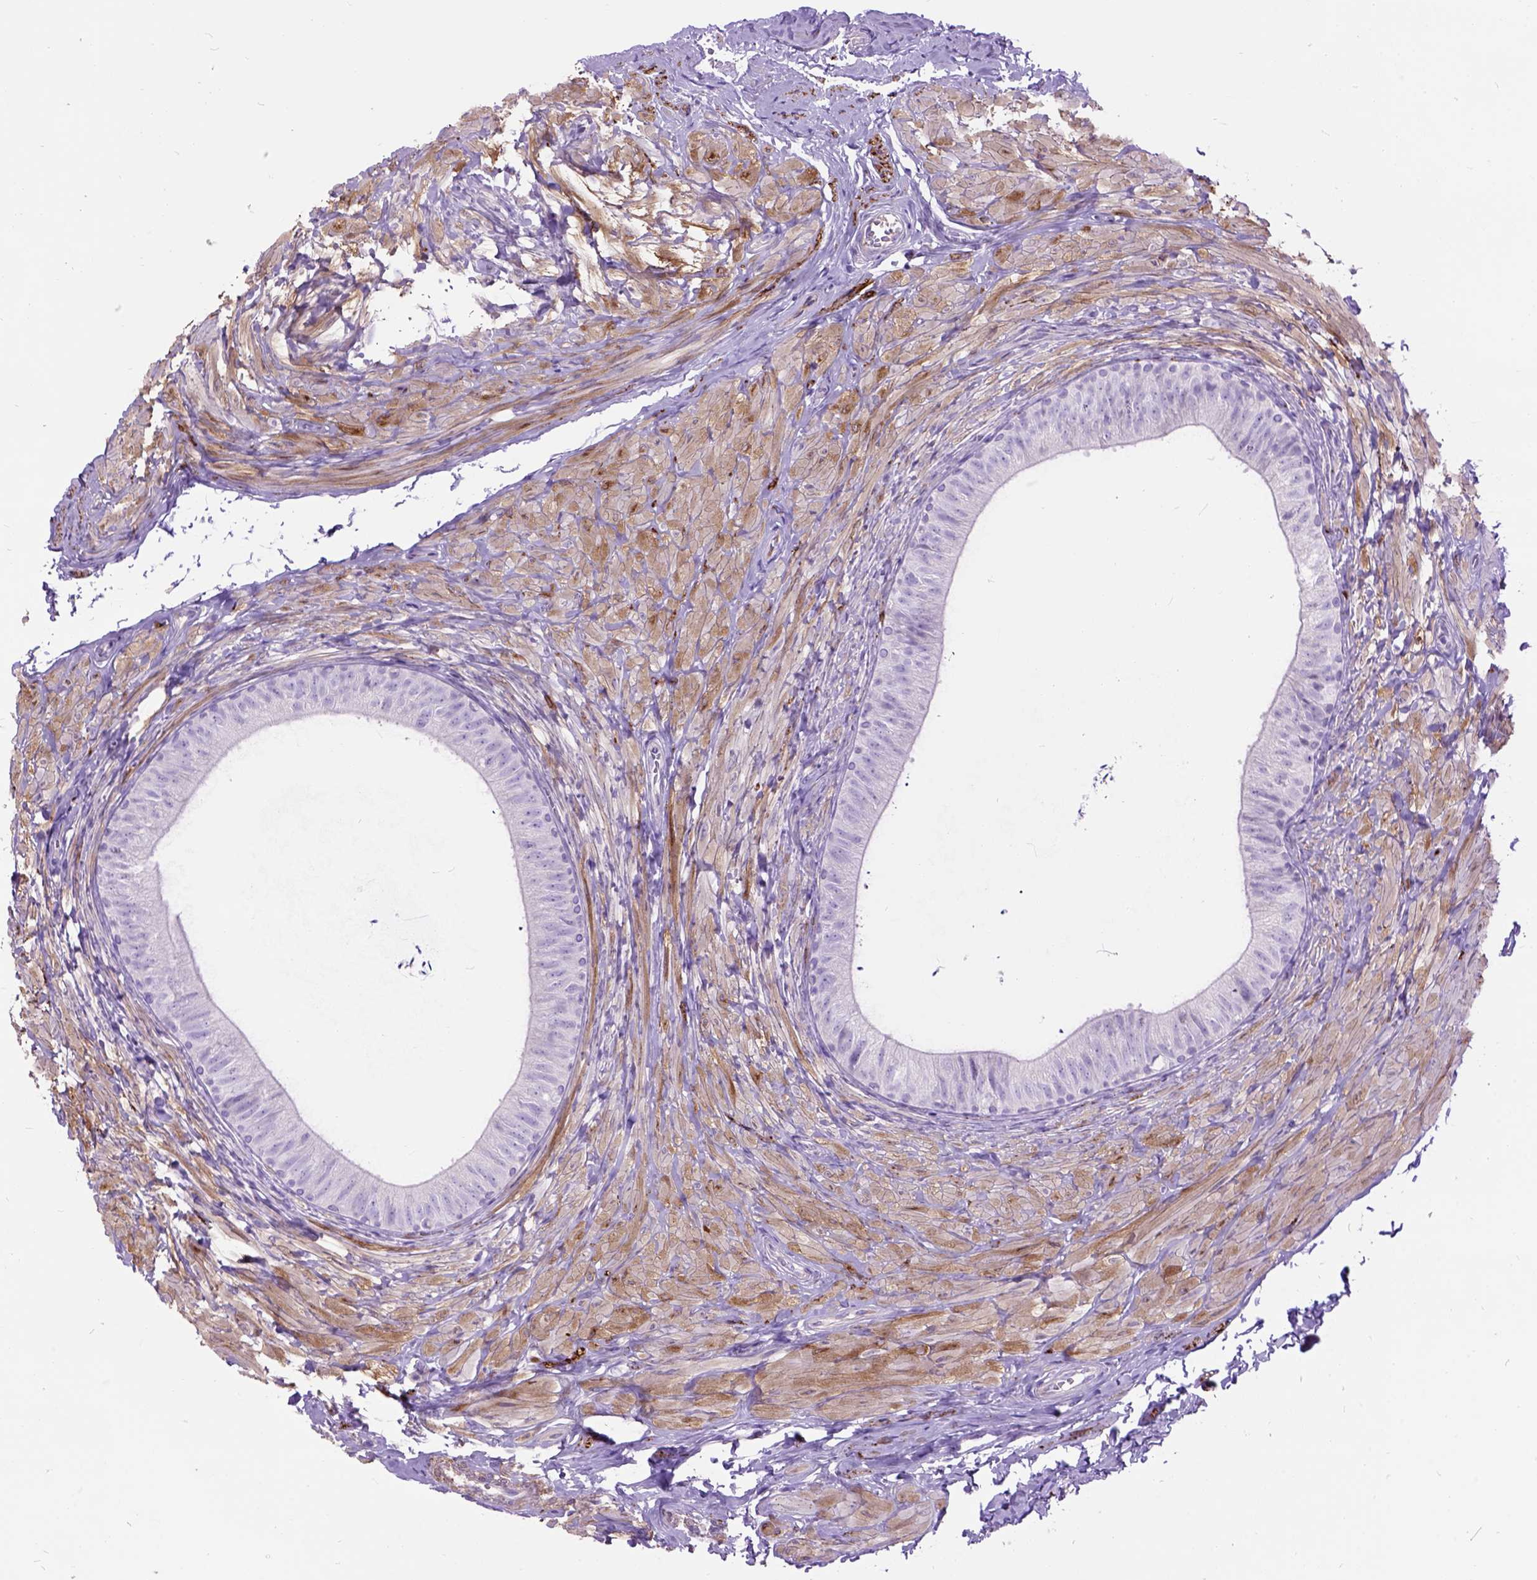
{"staining": {"intensity": "negative", "quantity": "none", "location": "none"}, "tissue": "epididymis", "cell_type": "Glandular cells", "image_type": "normal", "snomed": [{"axis": "morphology", "description": "Normal tissue, NOS"}, {"axis": "topography", "description": "Epididymis, spermatic cord, NOS"}, {"axis": "topography", "description": "Epididymis"}, {"axis": "topography", "description": "Peripheral nerve tissue"}], "caption": "Epididymis stained for a protein using immunohistochemistry exhibits no expression glandular cells.", "gene": "MAPT", "patient": {"sex": "male", "age": 29}}